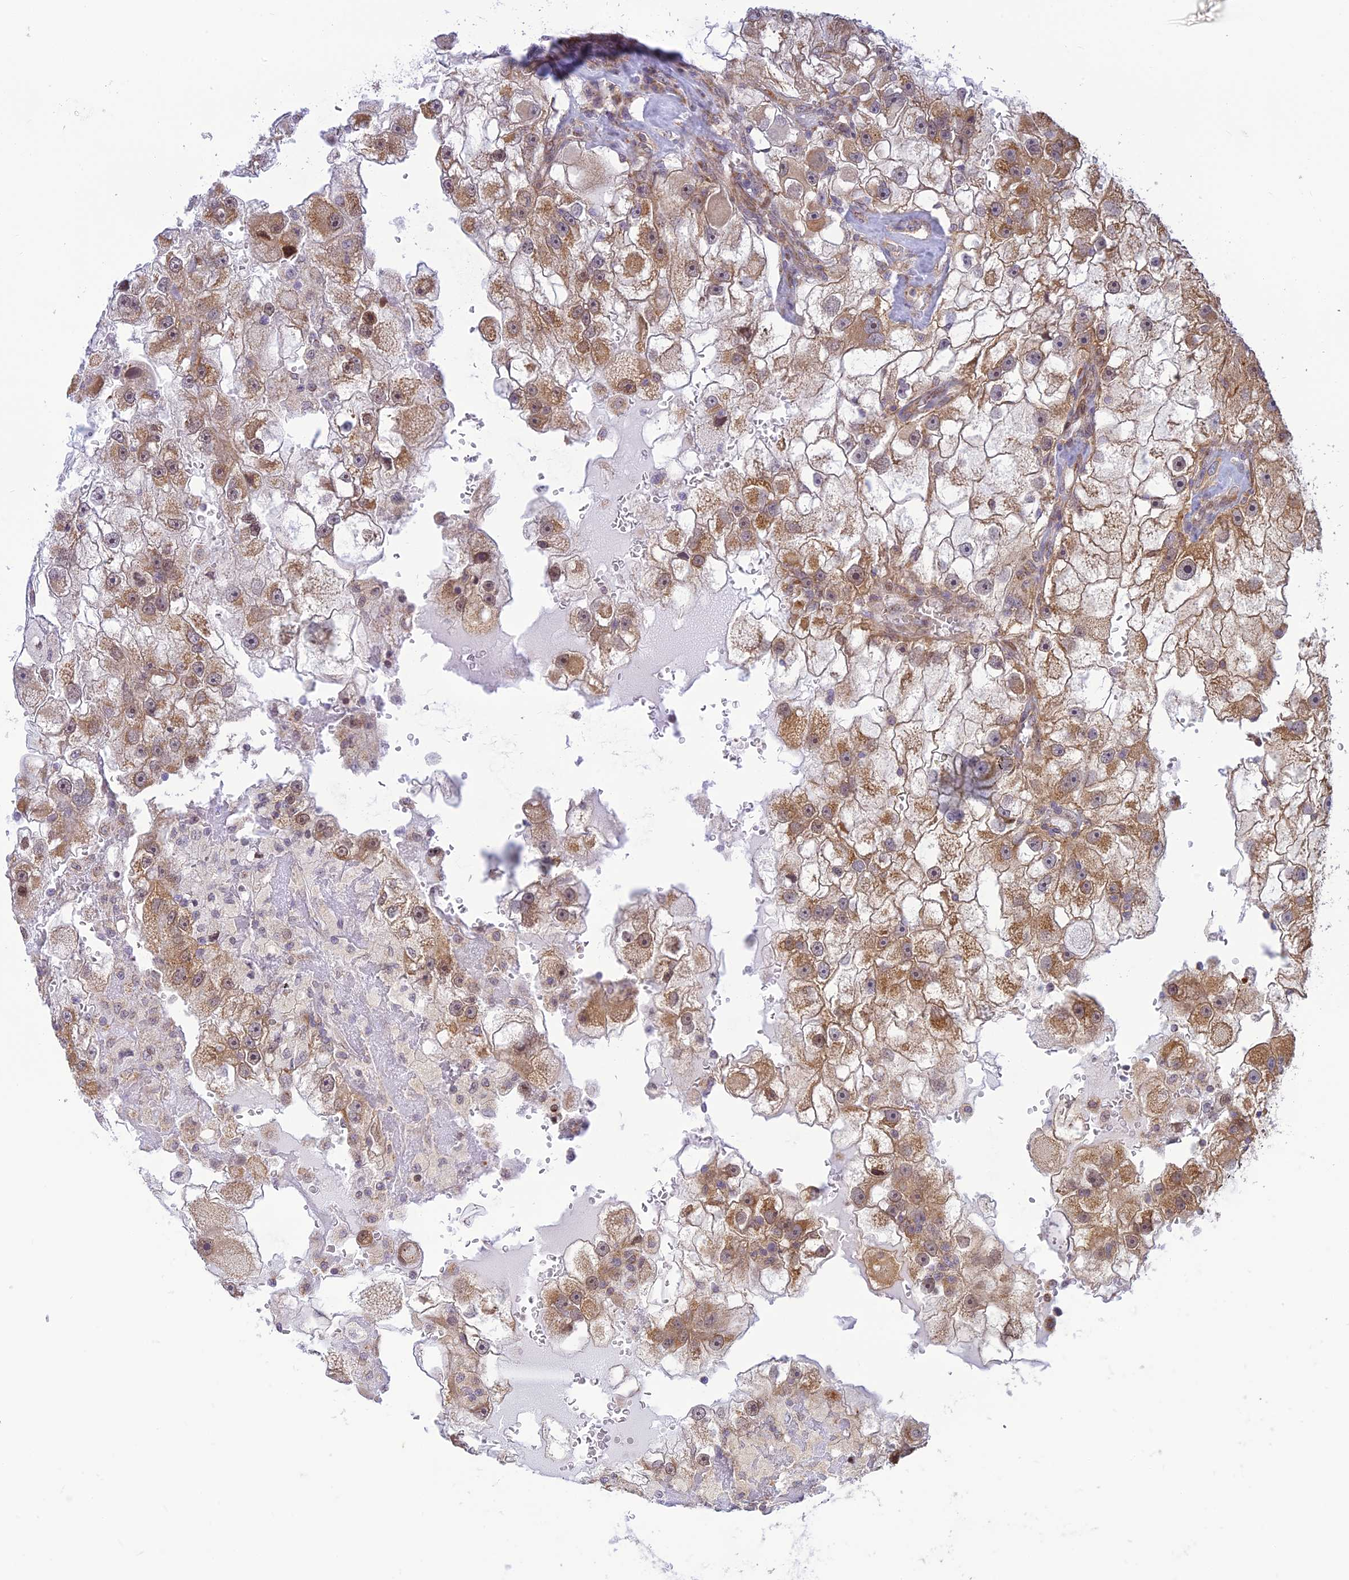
{"staining": {"intensity": "moderate", "quantity": ">75%", "location": "cytoplasmic/membranous"}, "tissue": "renal cancer", "cell_type": "Tumor cells", "image_type": "cancer", "snomed": [{"axis": "morphology", "description": "Adenocarcinoma, NOS"}, {"axis": "topography", "description": "Kidney"}], "caption": "Adenocarcinoma (renal) tissue displays moderate cytoplasmic/membranous positivity in approximately >75% of tumor cells (DAB IHC with brightfield microscopy, high magnification).", "gene": "HOOK2", "patient": {"sex": "male", "age": 63}}